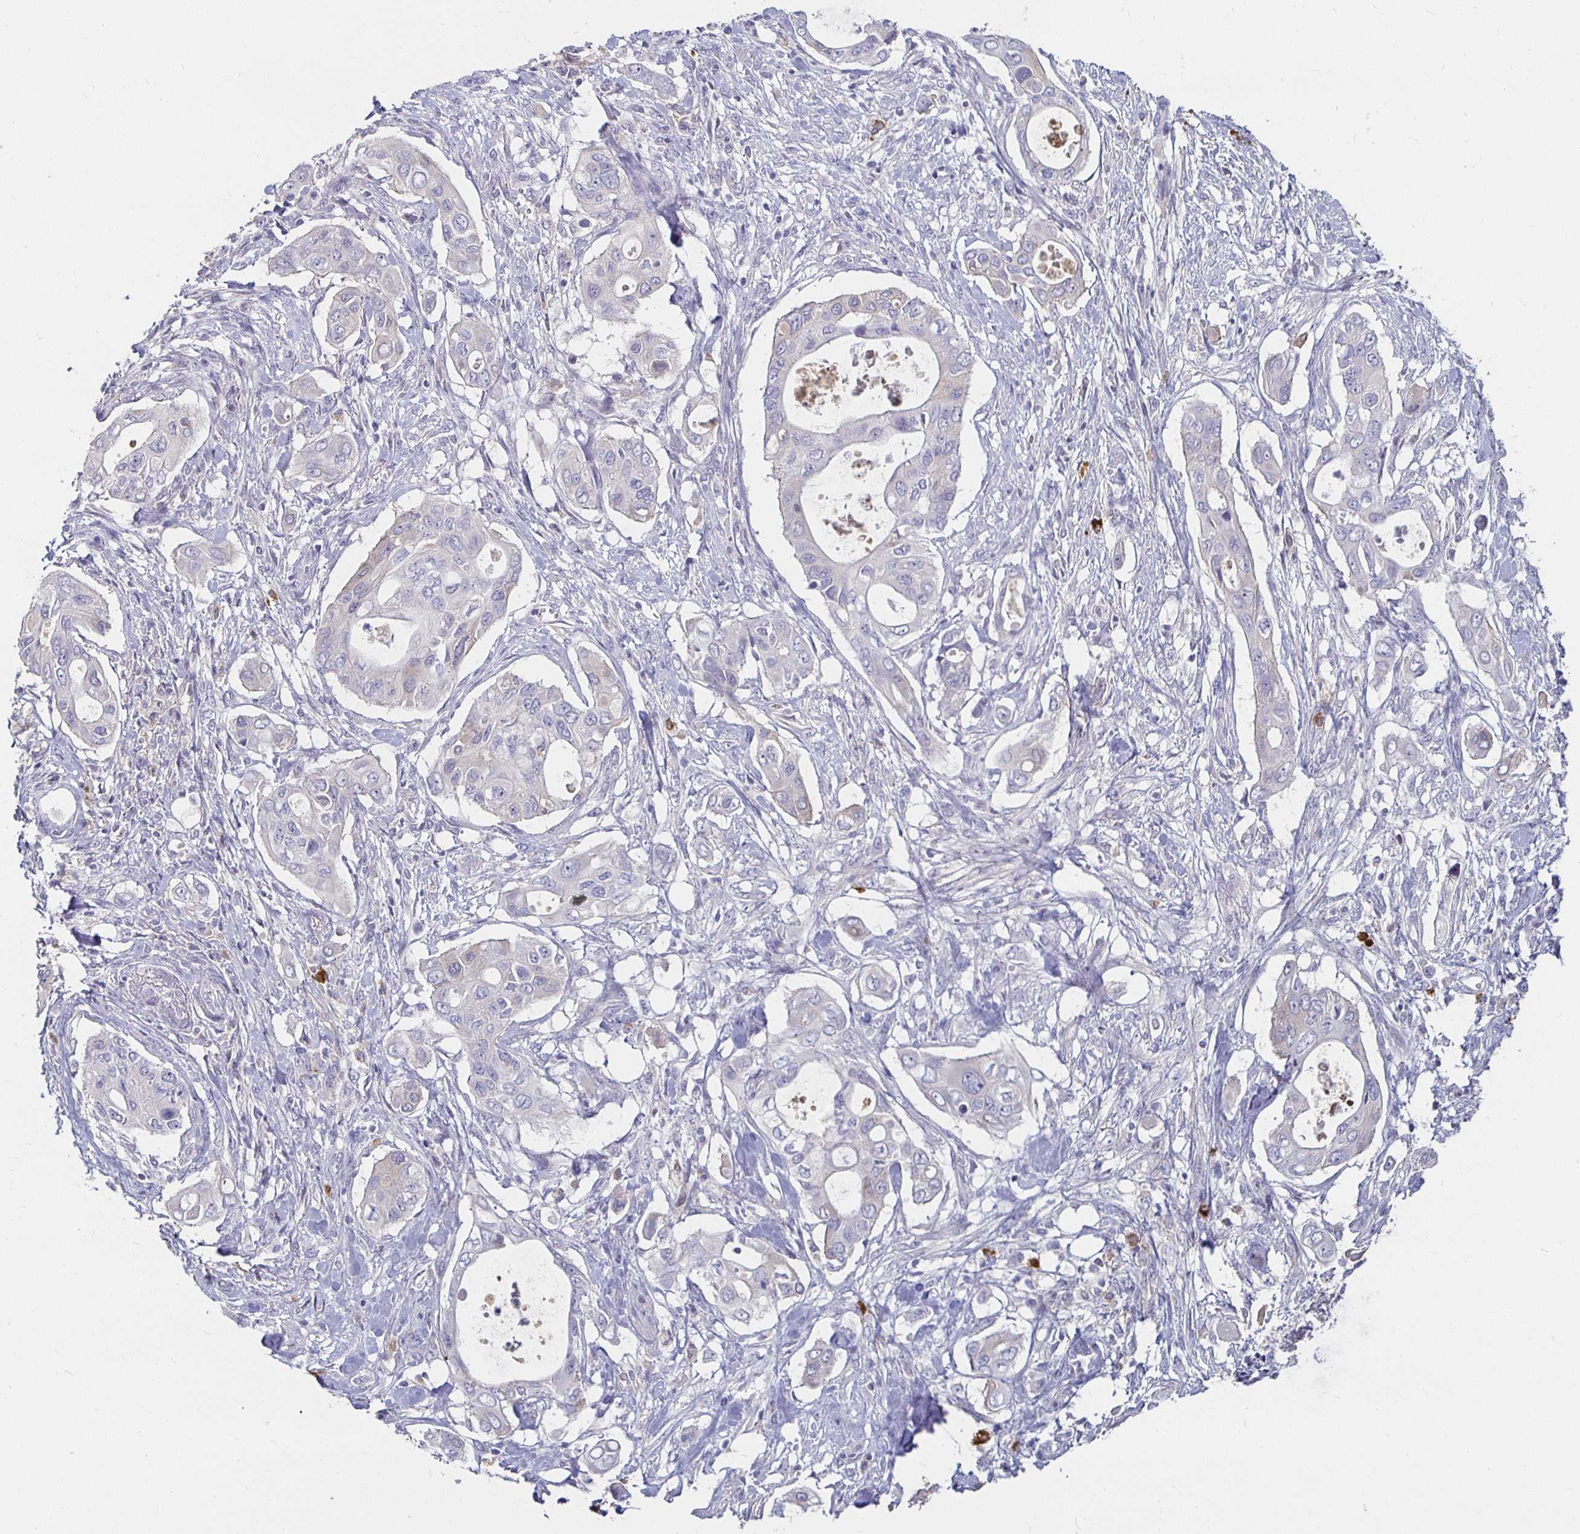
{"staining": {"intensity": "negative", "quantity": "none", "location": "none"}, "tissue": "pancreatic cancer", "cell_type": "Tumor cells", "image_type": "cancer", "snomed": [{"axis": "morphology", "description": "Adenocarcinoma, NOS"}, {"axis": "topography", "description": "Pancreas"}], "caption": "Immunohistochemistry (IHC) of pancreatic adenocarcinoma shows no positivity in tumor cells. (DAB (3,3'-diaminobenzidine) IHC visualized using brightfield microscopy, high magnification).", "gene": "RNF144B", "patient": {"sex": "female", "age": 63}}